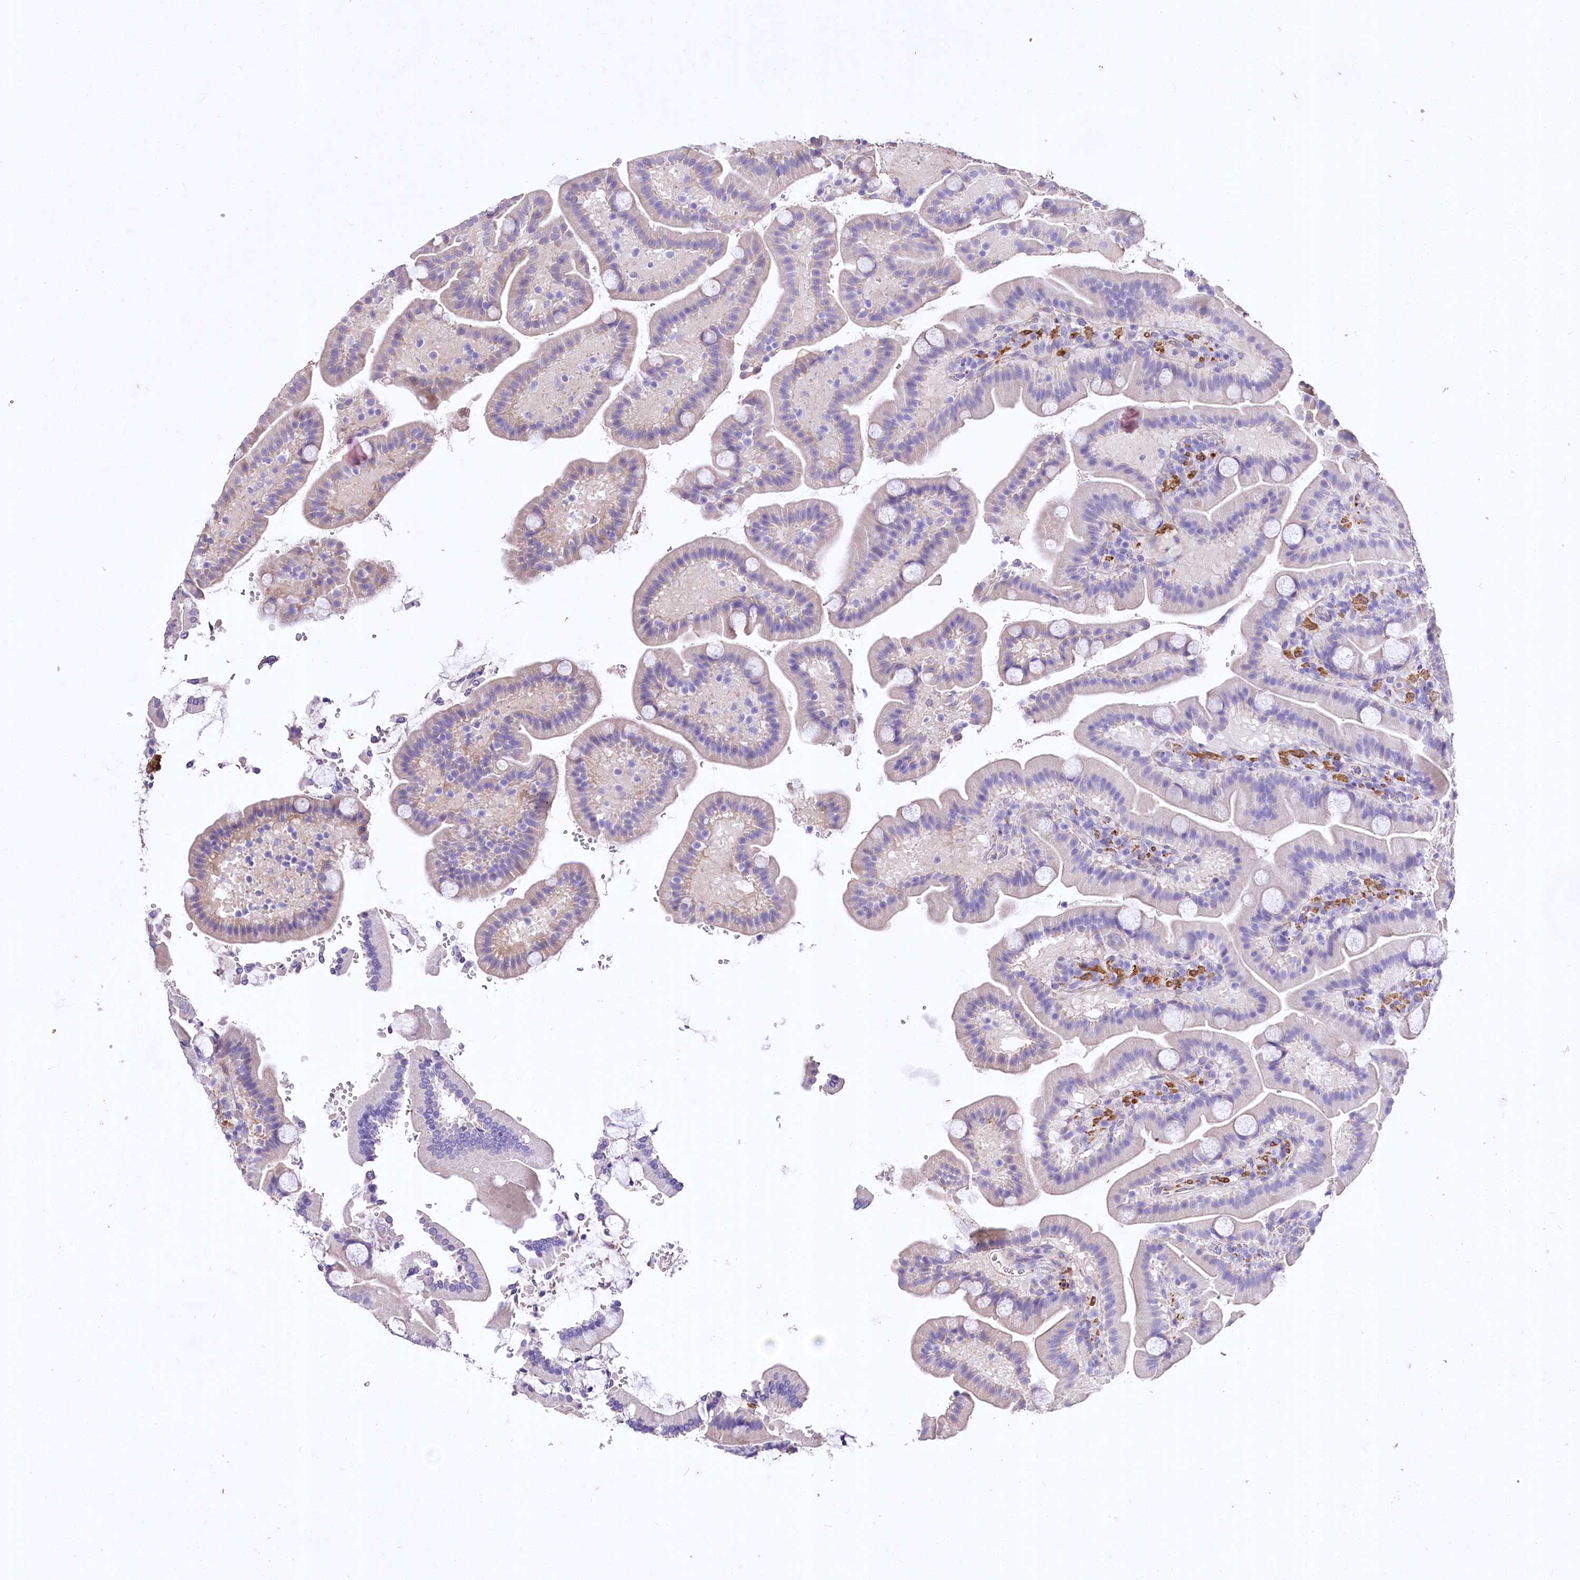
{"staining": {"intensity": "negative", "quantity": "none", "location": "none"}, "tissue": "duodenum", "cell_type": "Glandular cells", "image_type": "normal", "snomed": [{"axis": "morphology", "description": "Normal tissue, NOS"}, {"axis": "topography", "description": "Duodenum"}], "caption": "IHC image of unremarkable human duodenum stained for a protein (brown), which shows no expression in glandular cells. Nuclei are stained in blue.", "gene": "RDH16", "patient": {"sex": "male", "age": 55}}